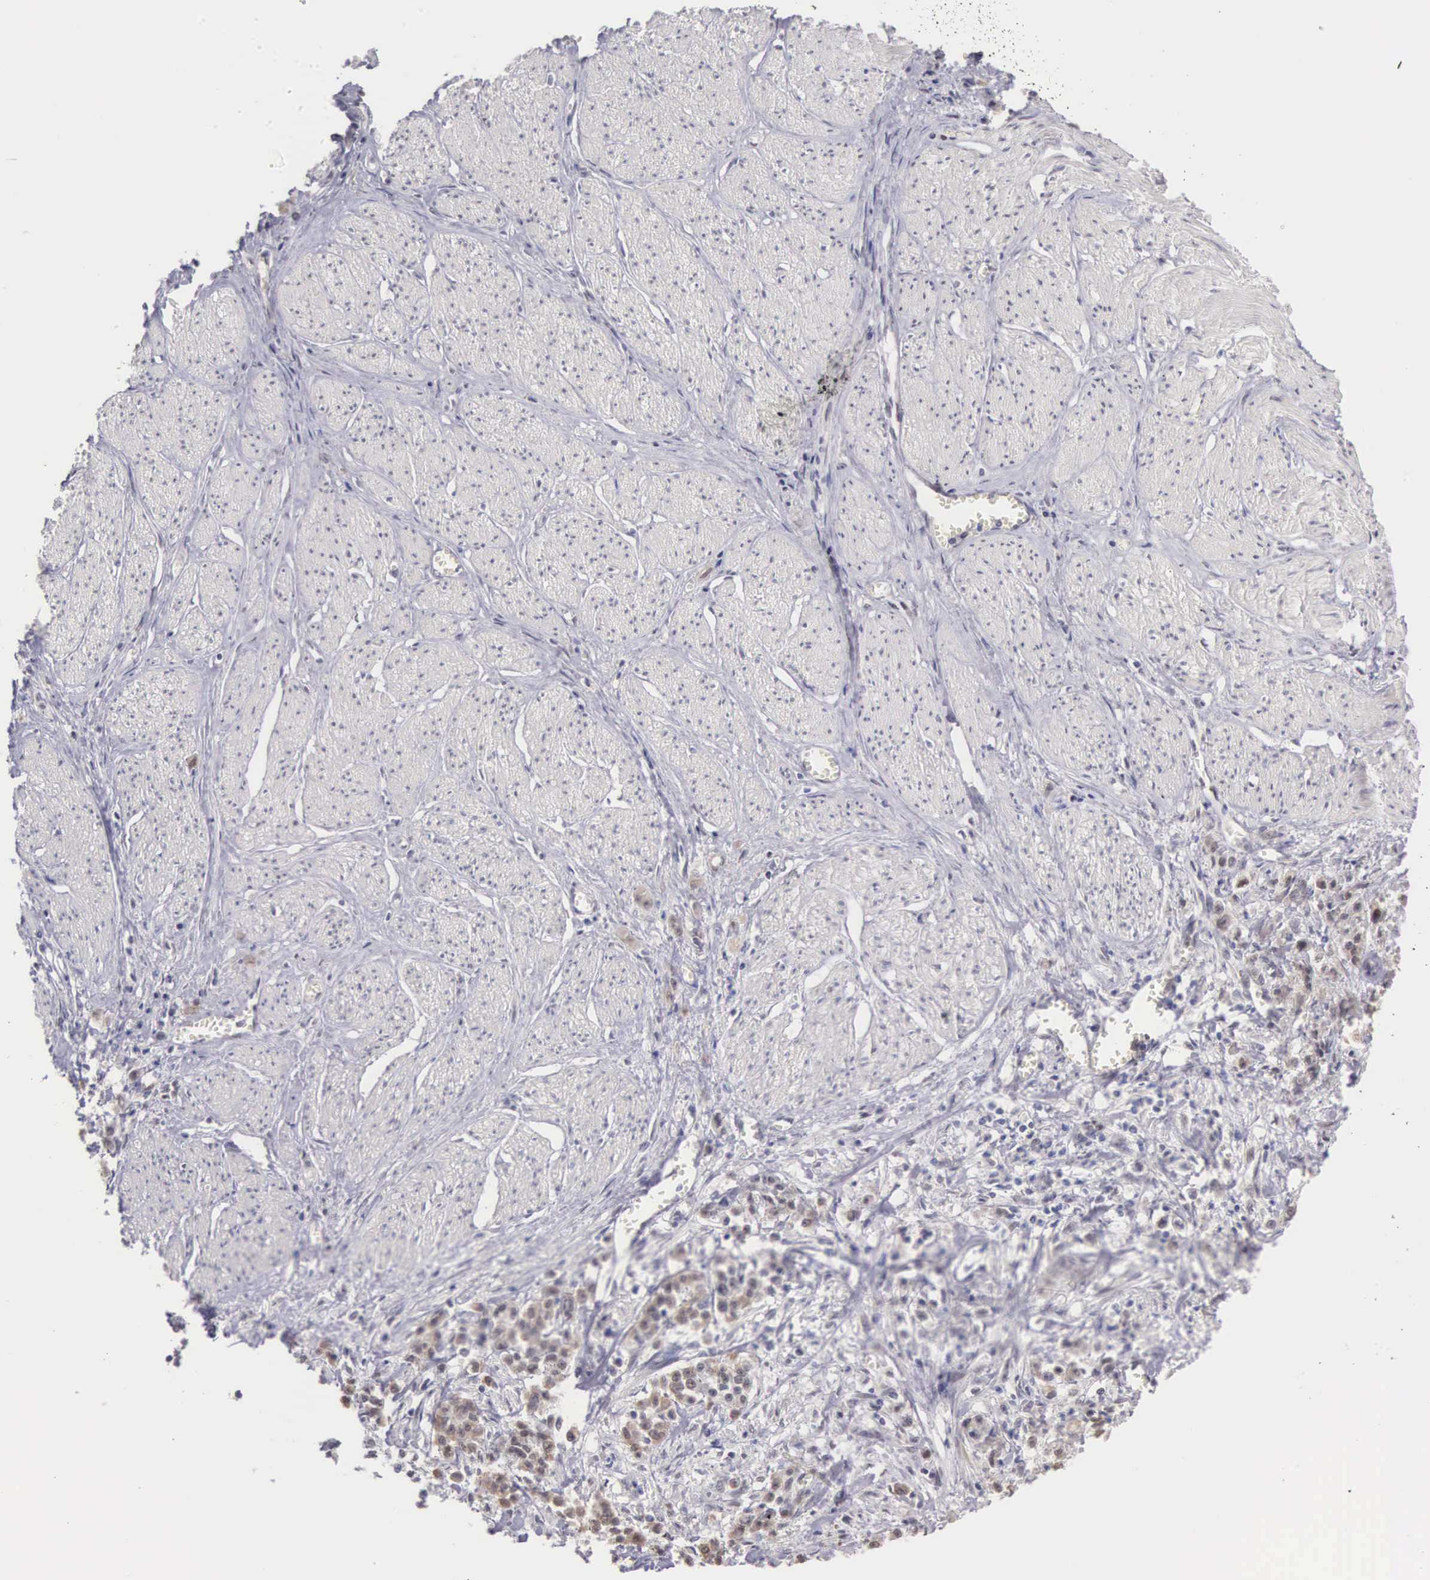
{"staining": {"intensity": "moderate", "quantity": "<25%", "location": "cytoplasmic/membranous,nuclear"}, "tissue": "stomach cancer", "cell_type": "Tumor cells", "image_type": "cancer", "snomed": [{"axis": "morphology", "description": "Adenocarcinoma, NOS"}, {"axis": "topography", "description": "Stomach"}], "caption": "Protein expression analysis of human stomach cancer reveals moderate cytoplasmic/membranous and nuclear positivity in approximately <25% of tumor cells. The protein is stained brown, and the nuclei are stained in blue (DAB (3,3'-diaminobenzidine) IHC with brightfield microscopy, high magnification).", "gene": "HMGXB4", "patient": {"sex": "male", "age": 72}}